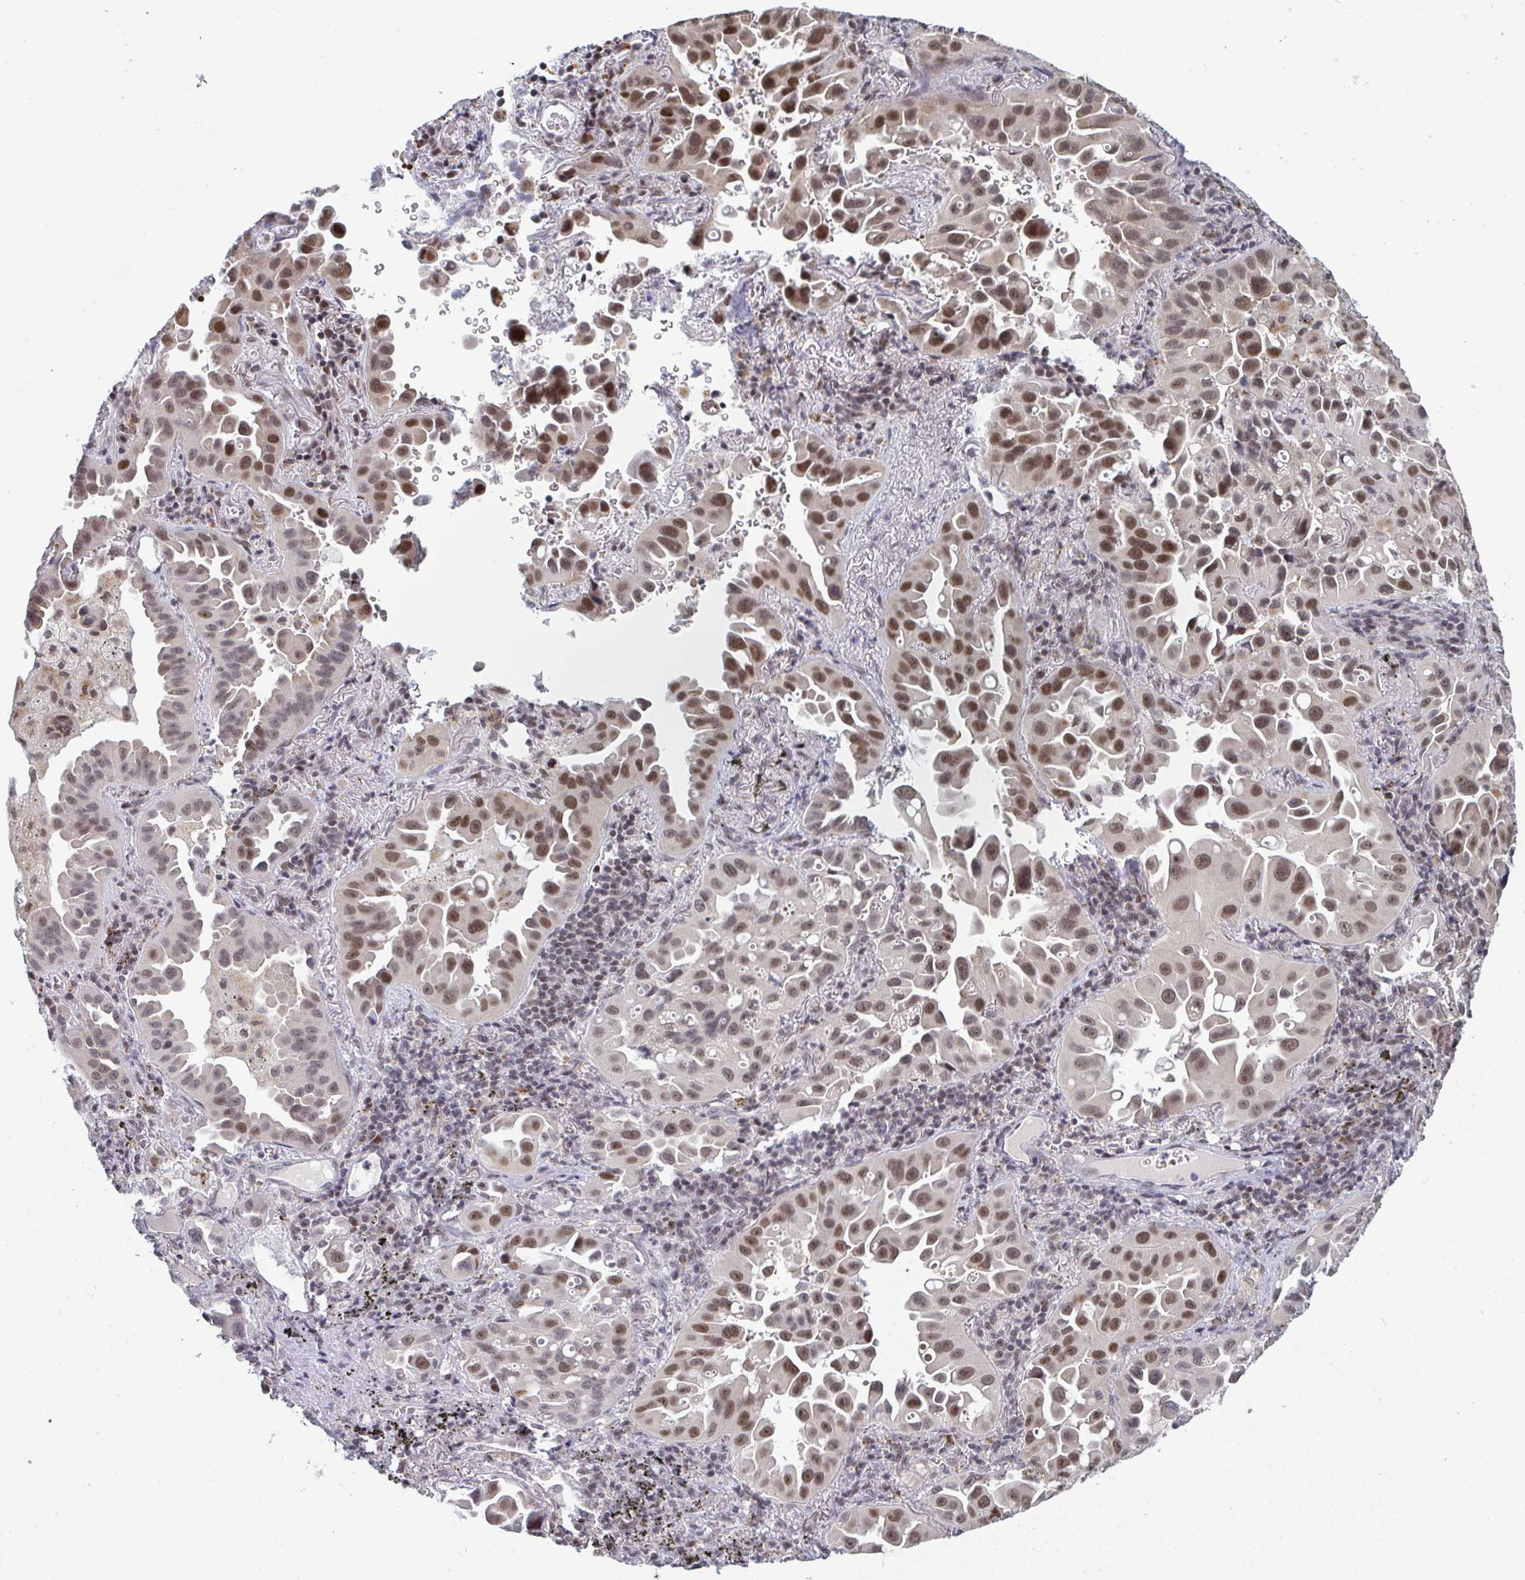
{"staining": {"intensity": "moderate", "quantity": ">75%", "location": "nuclear"}, "tissue": "lung cancer", "cell_type": "Tumor cells", "image_type": "cancer", "snomed": [{"axis": "morphology", "description": "Adenocarcinoma, NOS"}, {"axis": "topography", "description": "Lung"}], "caption": "The photomicrograph exhibits a brown stain indicating the presence of a protein in the nuclear of tumor cells in lung adenocarcinoma.", "gene": "ATF1", "patient": {"sex": "male", "age": 68}}